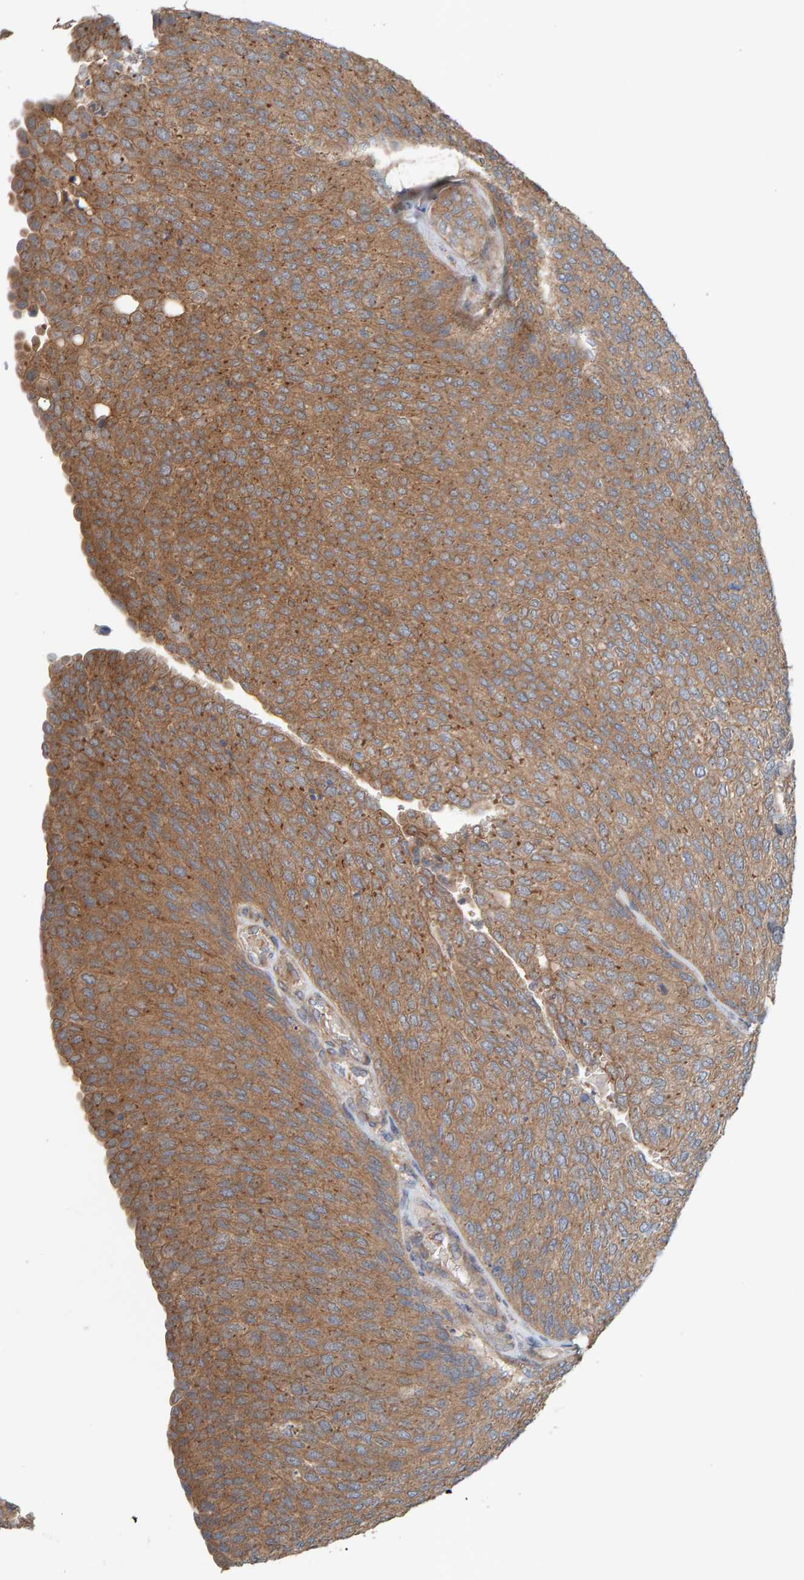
{"staining": {"intensity": "moderate", "quantity": "25%-75%", "location": "cytoplasmic/membranous"}, "tissue": "urothelial cancer", "cell_type": "Tumor cells", "image_type": "cancer", "snomed": [{"axis": "morphology", "description": "Urothelial carcinoma, Low grade"}, {"axis": "topography", "description": "Urinary bladder"}], "caption": "Moderate cytoplasmic/membranous protein expression is identified in approximately 25%-75% of tumor cells in urothelial cancer.", "gene": "UBAP1", "patient": {"sex": "female", "age": 79}}